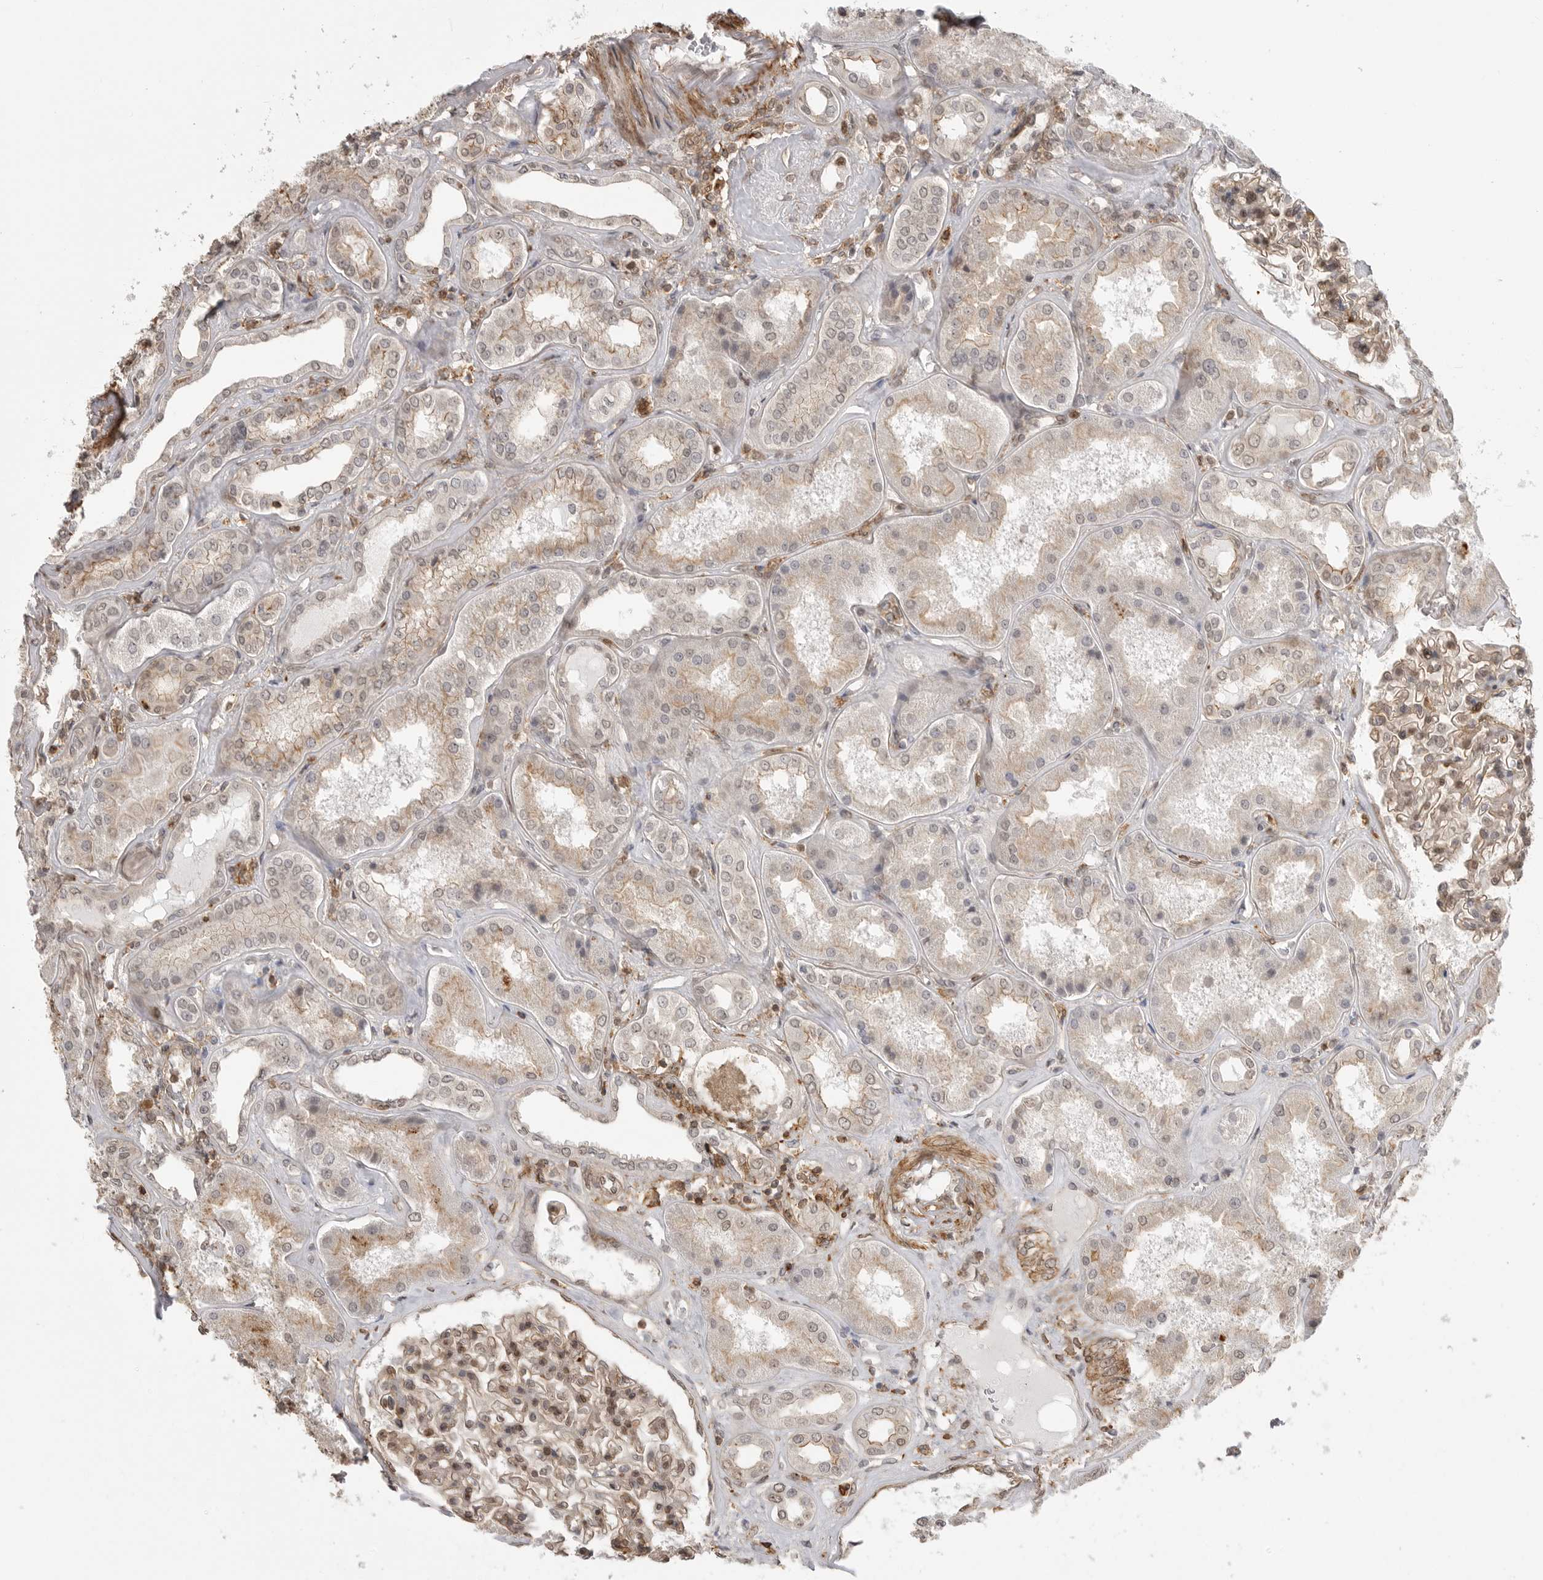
{"staining": {"intensity": "moderate", "quantity": ">75%", "location": "cytoplasmic/membranous,nuclear"}, "tissue": "kidney", "cell_type": "Cells in glomeruli", "image_type": "normal", "snomed": [{"axis": "morphology", "description": "Normal tissue, NOS"}, {"axis": "topography", "description": "Kidney"}], "caption": "Immunohistochemical staining of benign human kidney shows medium levels of moderate cytoplasmic/membranous,nuclear positivity in about >75% of cells in glomeruli.", "gene": "GPC2", "patient": {"sex": "female", "age": 56}}